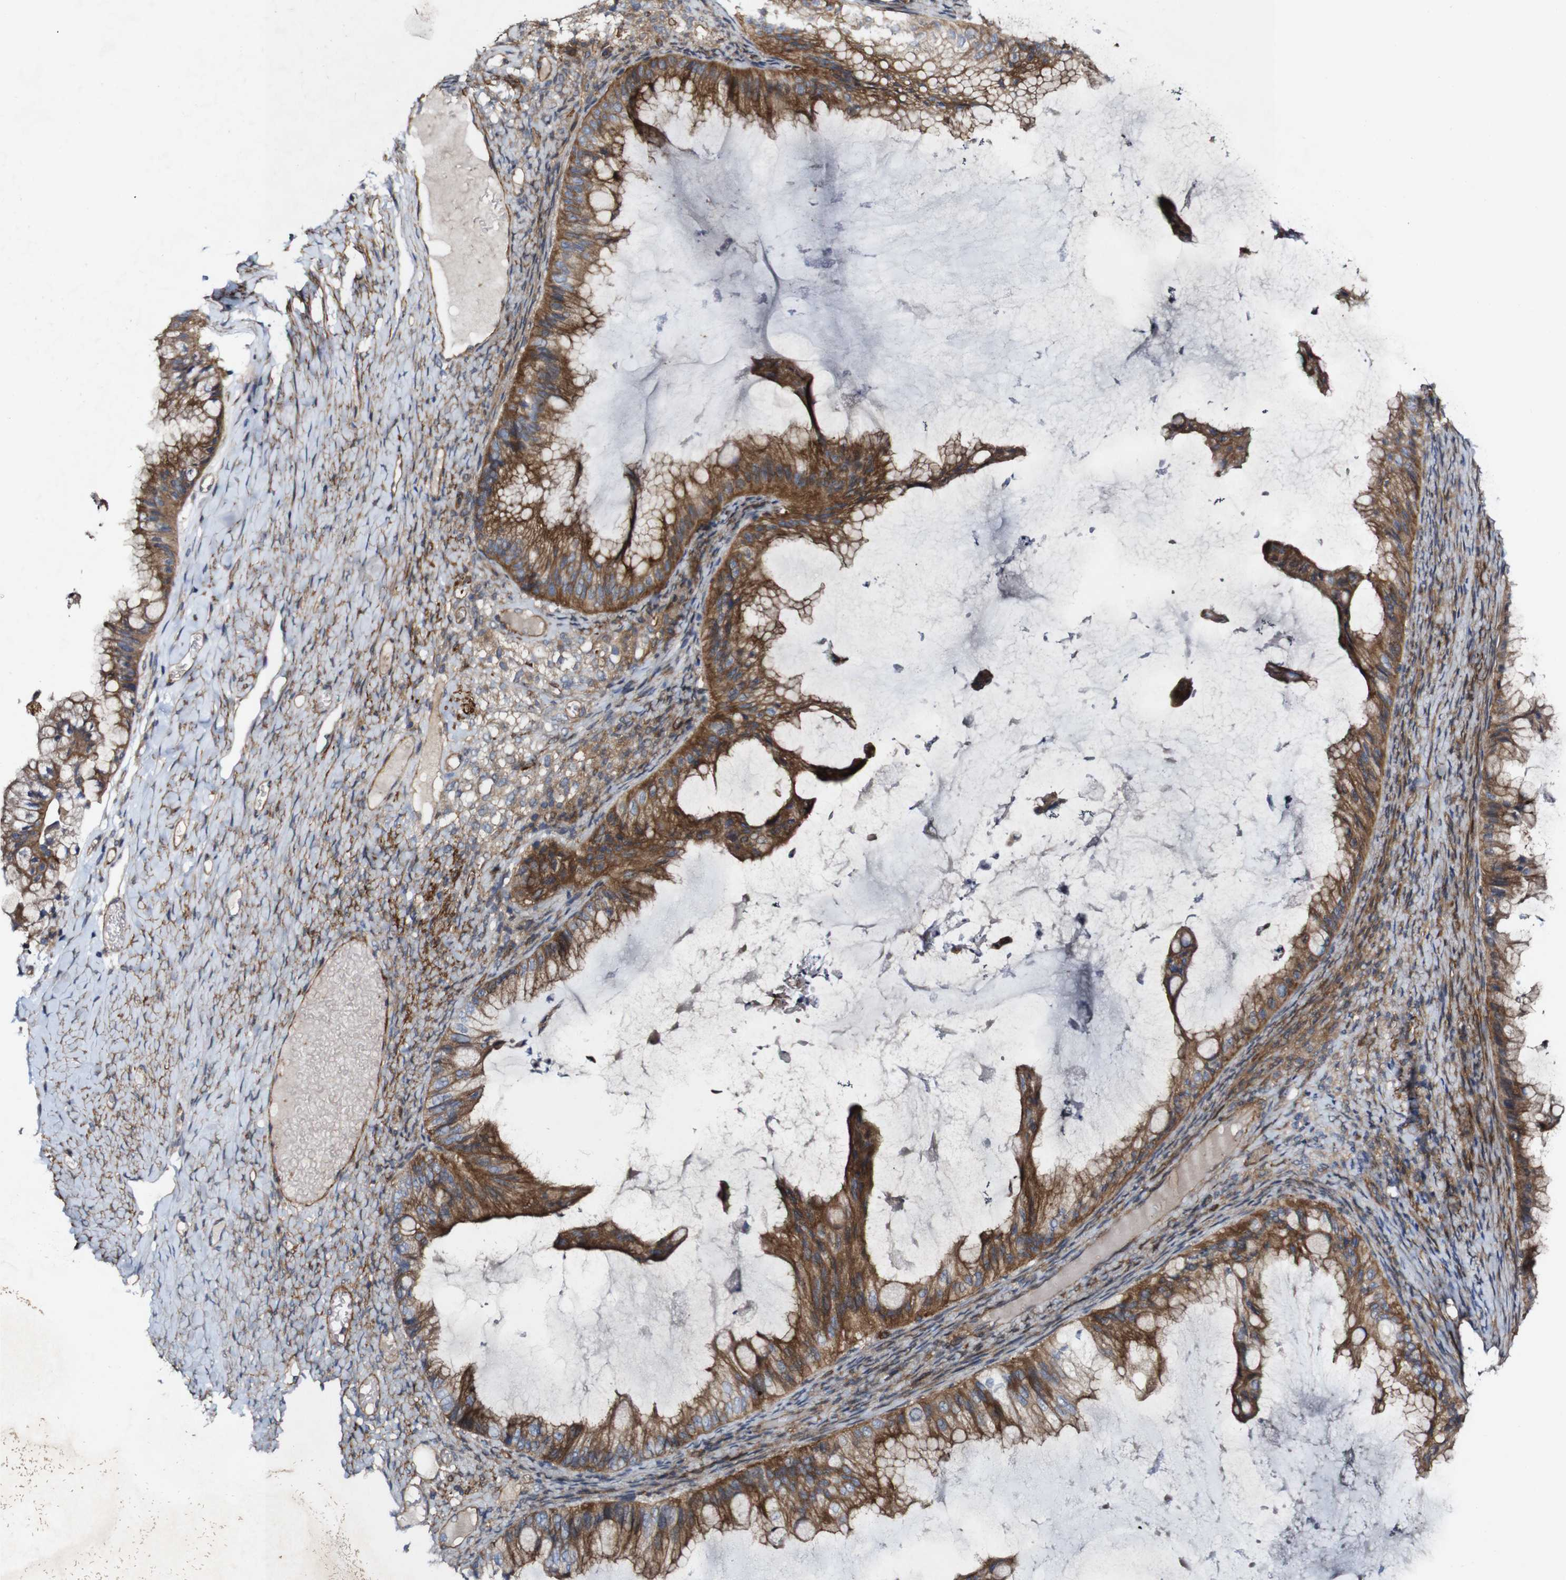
{"staining": {"intensity": "moderate", "quantity": ">75%", "location": "cytoplasmic/membranous"}, "tissue": "ovarian cancer", "cell_type": "Tumor cells", "image_type": "cancer", "snomed": [{"axis": "morphology", "description": "Cystadenocarcinoma, mucinous, NOS"}, {"axis": "topography", "description": "Ovary"}], "caption": "Human ovarian mucinous cystadenocarcinoma stained for a protein (brown) displays moderate cytoplasmic/membranous positive staining in approximately >75% of tumor cells.", "gene": "GSDME", "patient": {"sex": "female", "age": 61}}